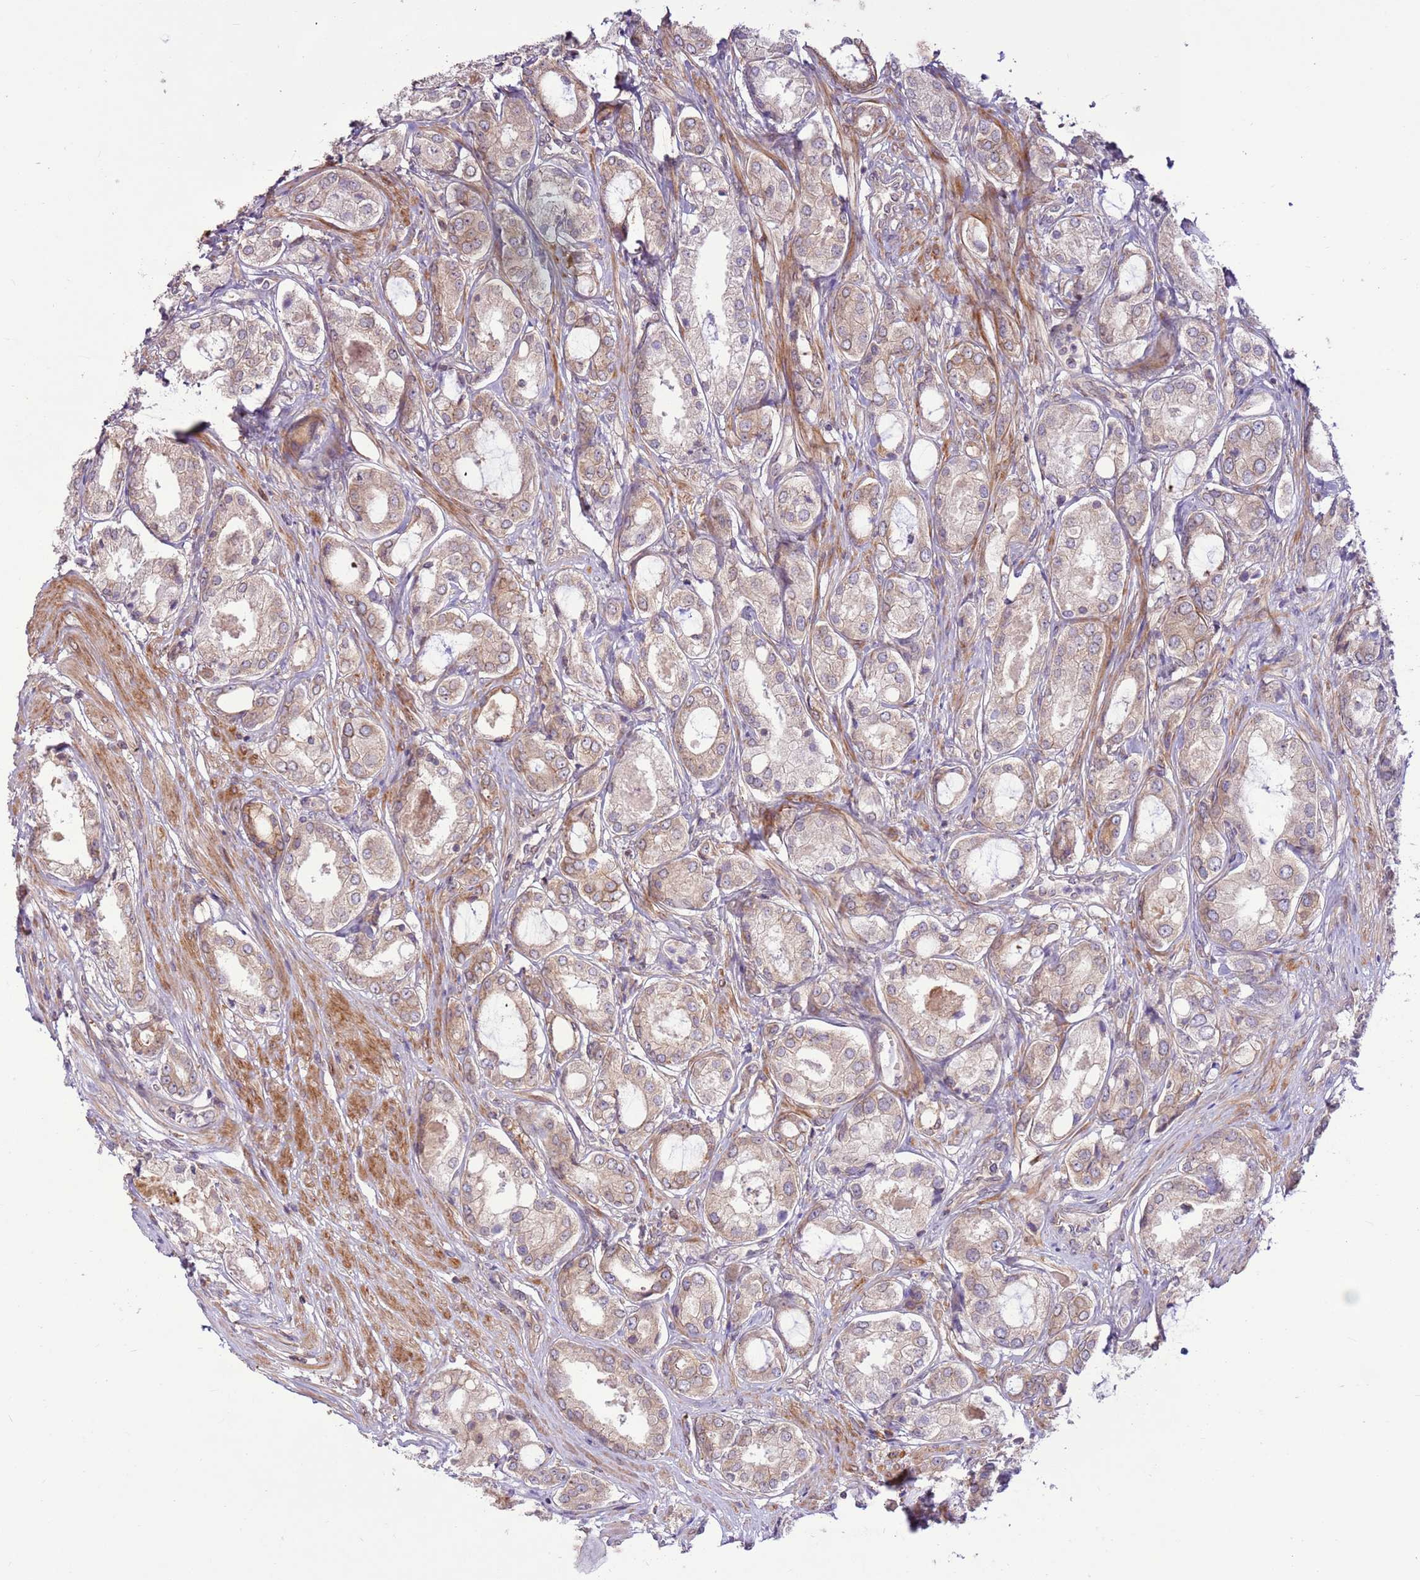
{"staining": {"intensity": "weak", "quantity": ">75%", "location": "cytoplasmic/membranous"}, "tissue": "prostate cancer", "cell_type": "Tumor cells", "image_type": "cancer", "snomed": [{"axis": "morphology", "description": "Adenocarcinoma, Low grade"}, {"axis": "topography", "description": "Prostate"}], "caption": "The histopathology image shows immunohistochemical staining of prostate cancer. There is weak cytoplasmic/membranous staining is appreciated in approximately >75% of tumor cells.", "gene": "DDX19B", "patient": {"sex": "male", "age": 68}}